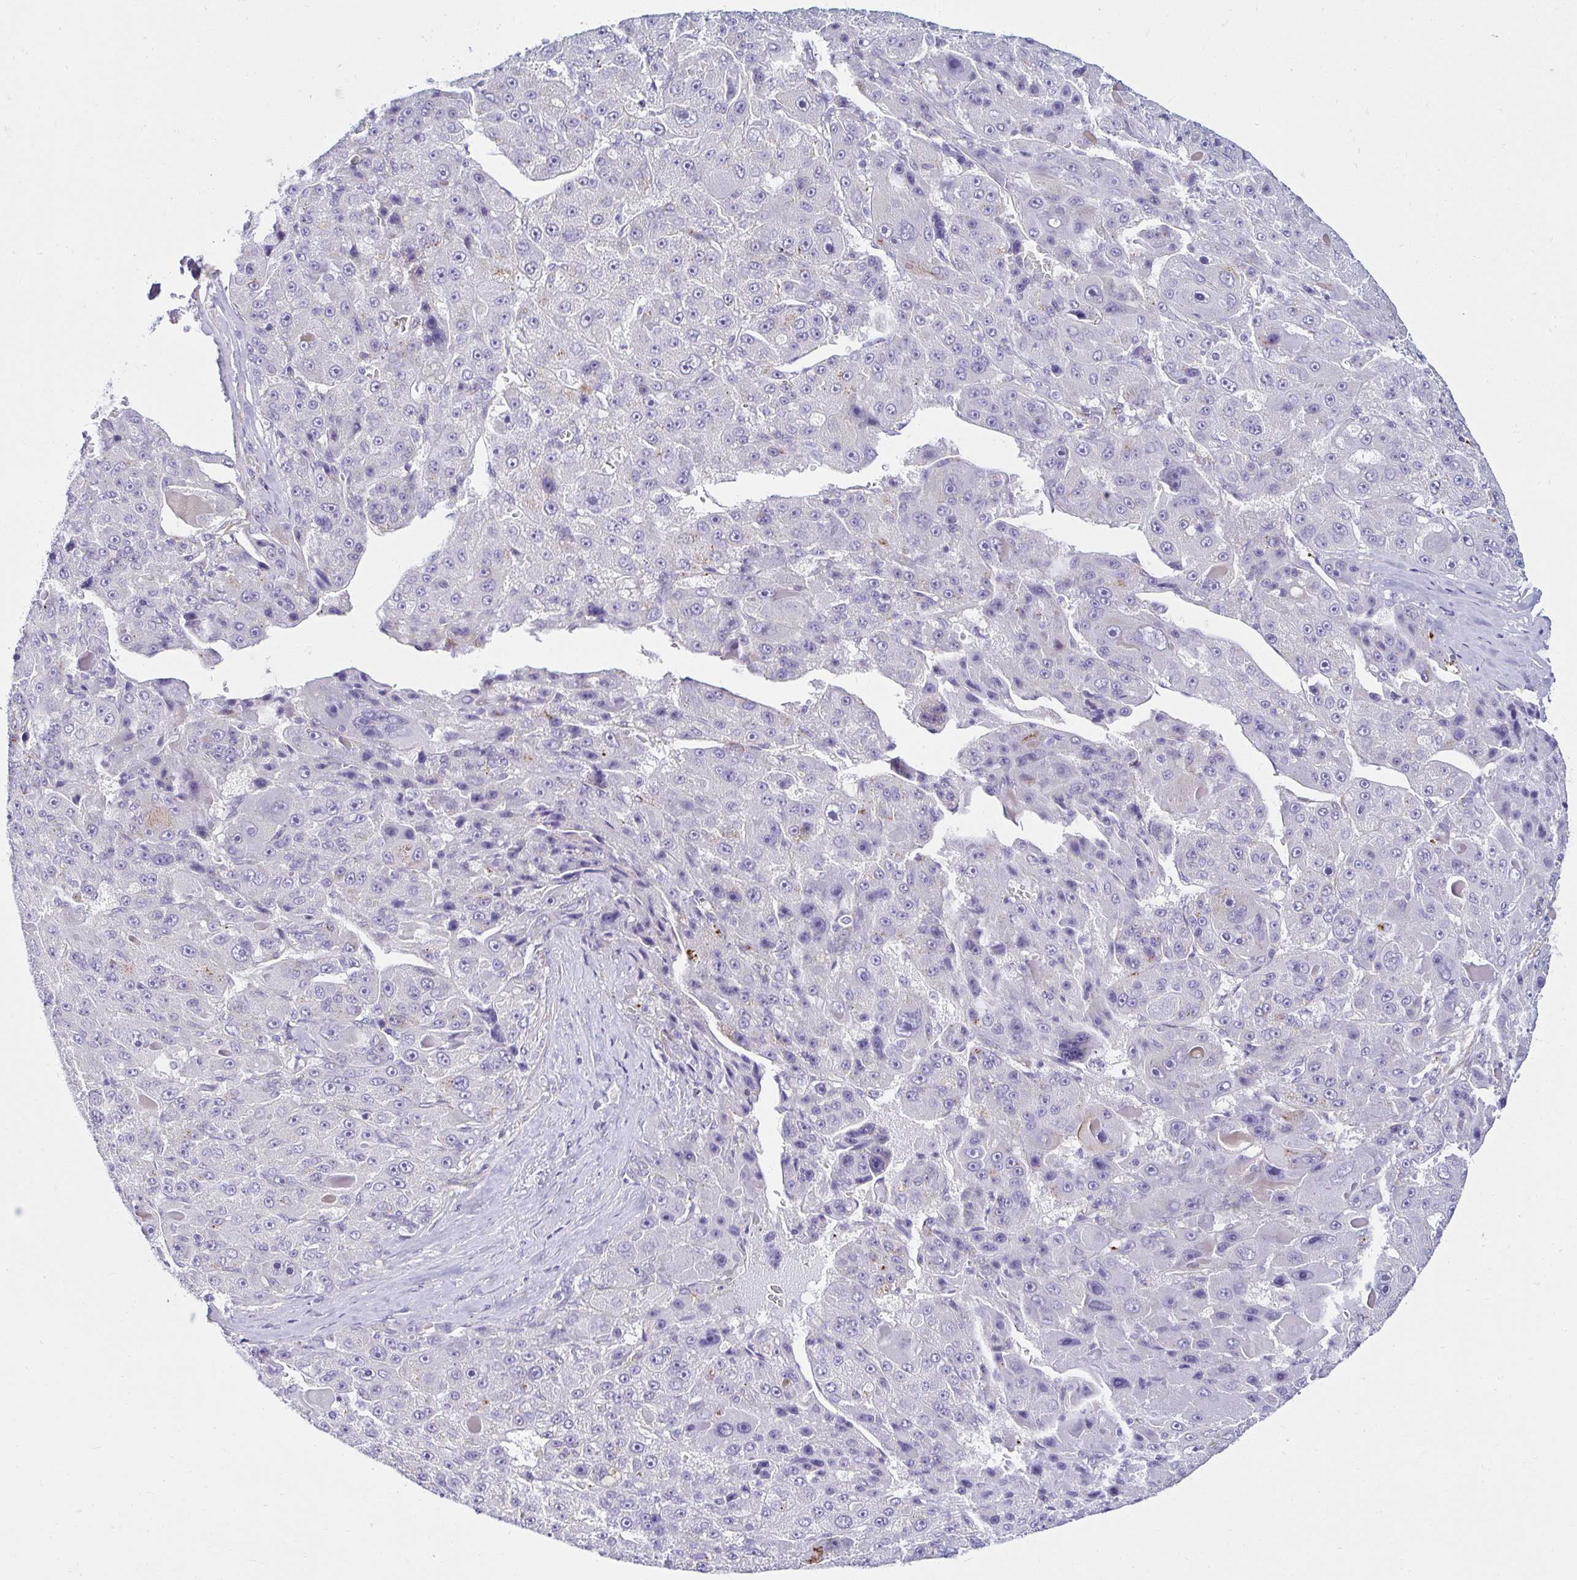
{"staining": {"intensity": "negative", "quantity": "none", "location": "none"}, "tissue": "liver cancer", "cell_type": "Tumor cells", "image_type": "cancer", "snomed": [{"axis": "morphology", "description": "Carcinoma, Hepatocellular, NOS"}, {"axis": "topography", "description": "Liver"}], "caption": "DAB (3,3'-diaminobenzidine) immunohistochemical staining of hepatocellular carcinoma (liver) exhibits no significant positivity in tumor cells.", "gene": "ANKRD62", "patient": {"sex": "male", "age": 76}}